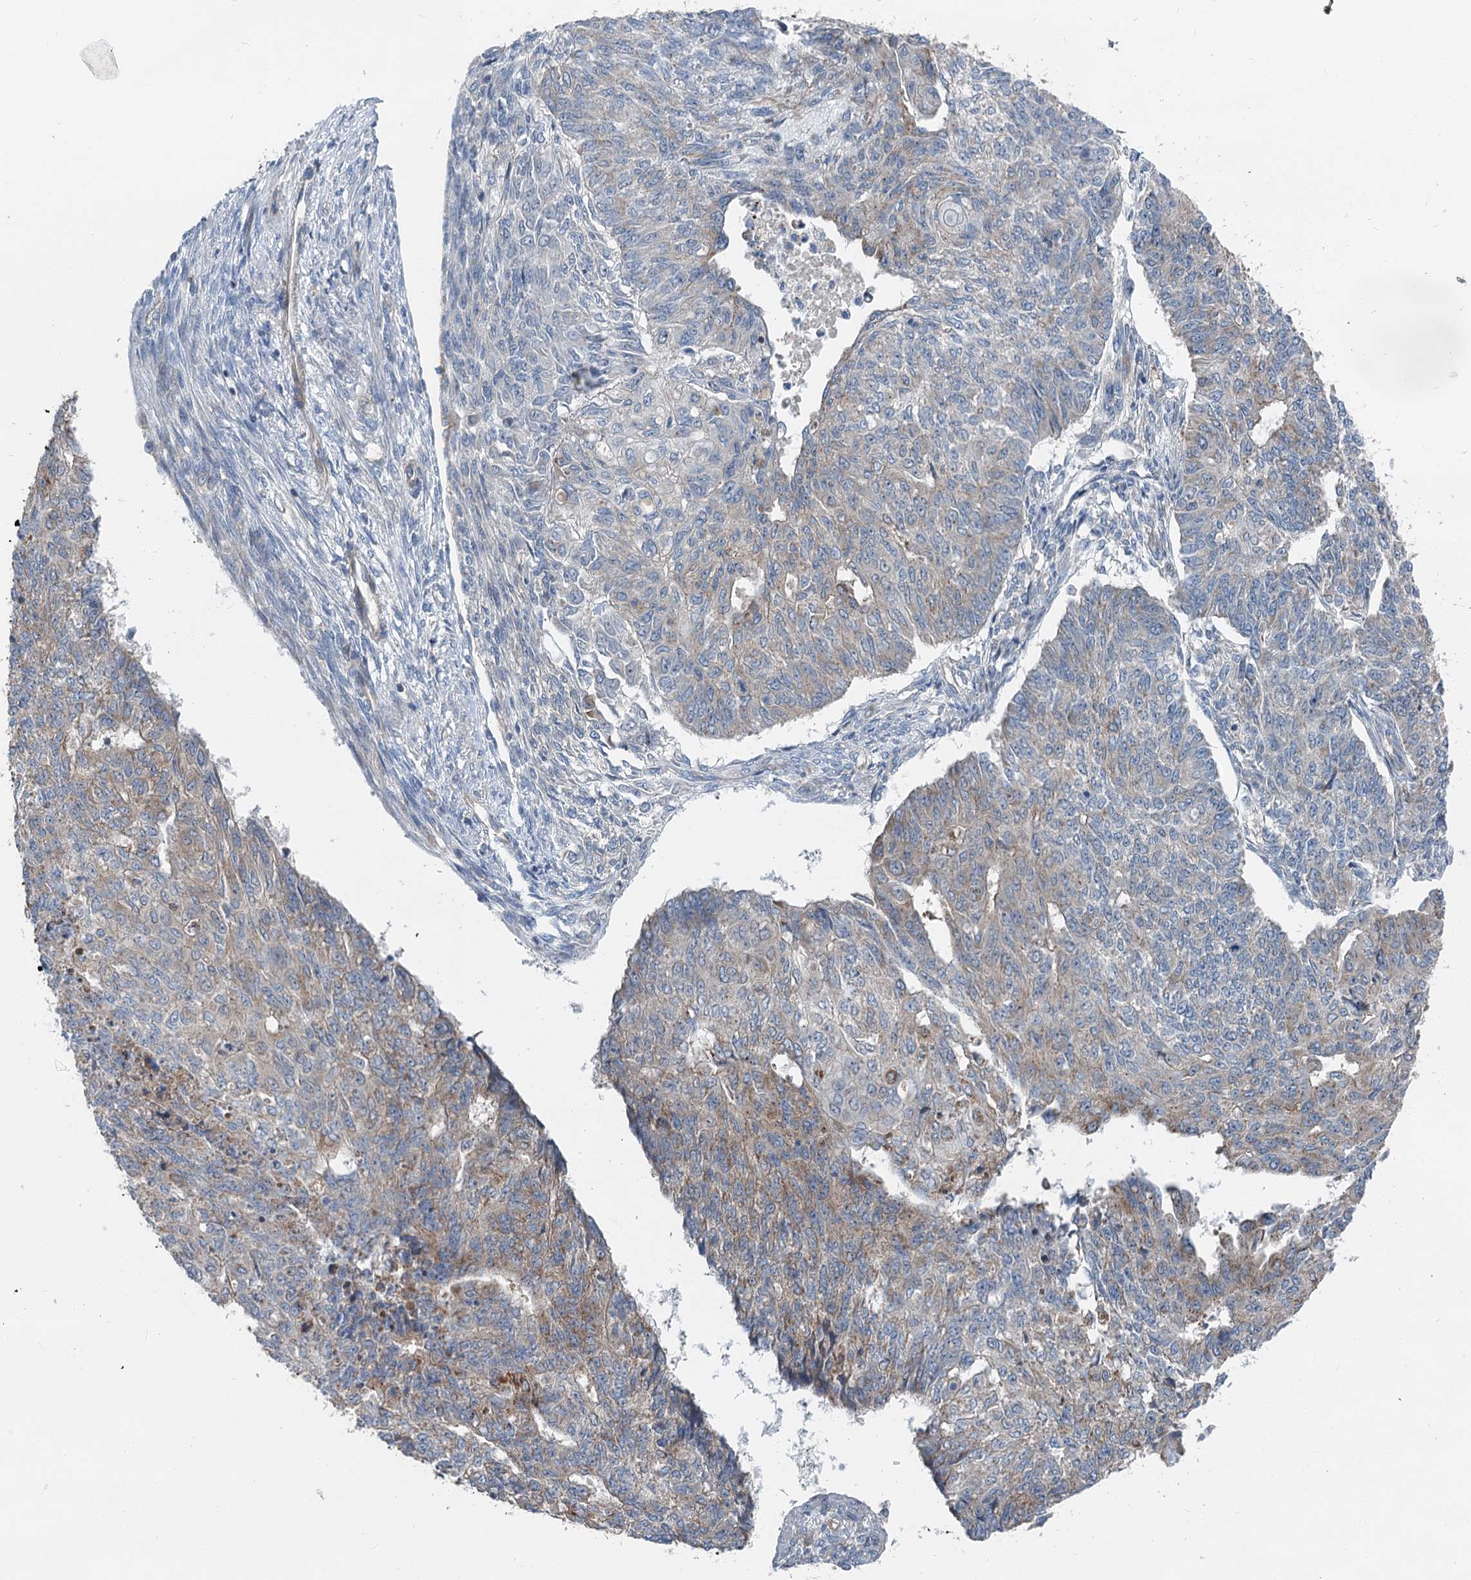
{"staining": {"intensity": "moderate", "quantity": "<25%", "location": "cytoplasmic/membranous"}, "tissue": "endometrial cancer", "cell_type": "Tumor cells", "image_type": "cancer", "snomed": [{"axis": "morphology", "description": "Adenocarcinoma, NOS"}, {"axis": "topography", "description": "Endometrium"}], "caption": "Endometrial adenocarcinoma stained with immunohistochemistry shows moderate cytoplasmic/membranous positivity in approximately <25% of tumor cells.", "gene": "ANKRD26", "patient": {"sex": "female", "age": 32}}